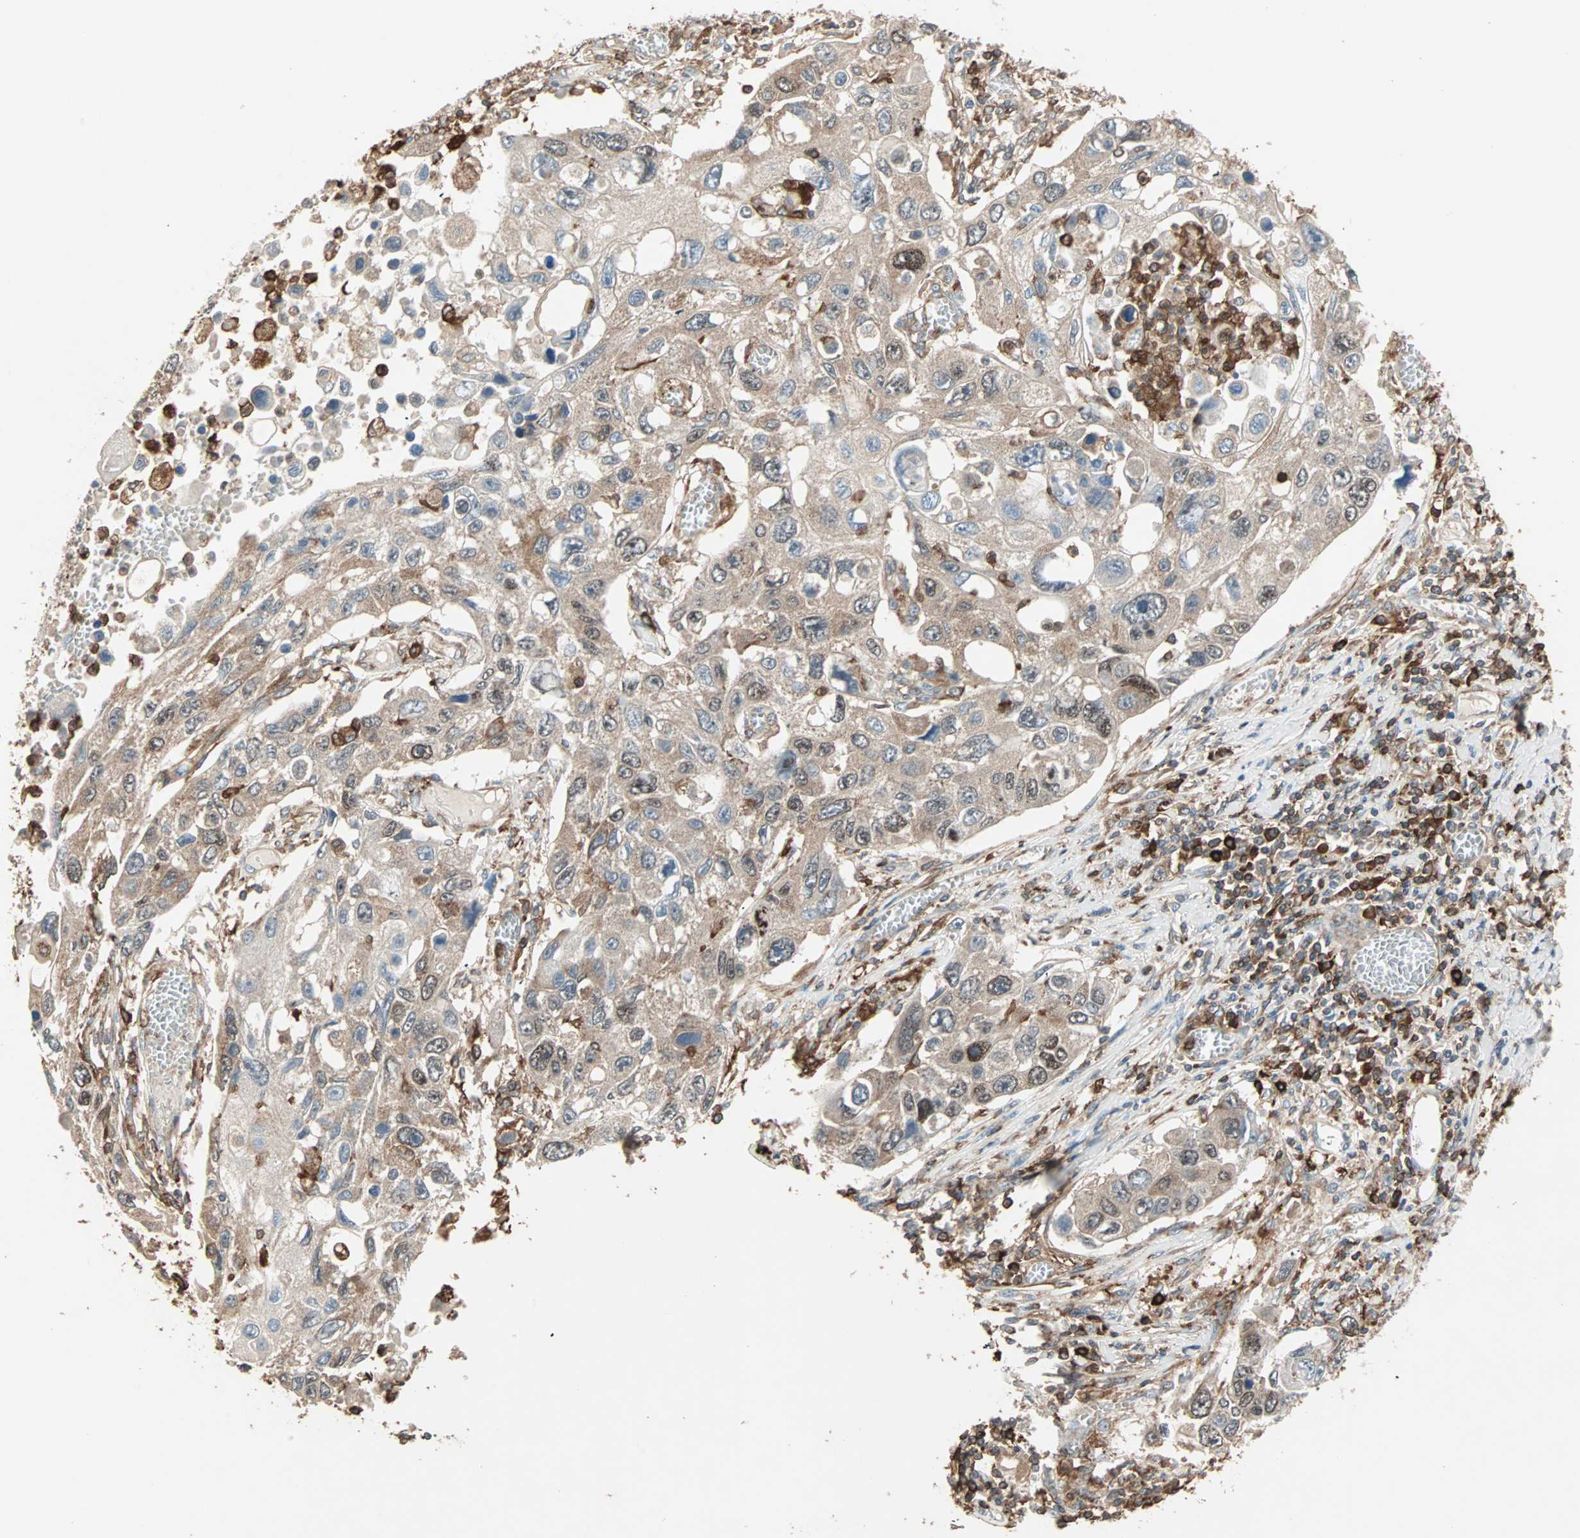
{"staining": {"intensity": "moderate", "quantity": ">75%", "location": "cytoplasmic/membranous,nuclear"}, "tissue": "lung cancer", "cell_type": "Tumor cells", "image_type": "cancer", "snomed": [{"axis": "morphology", "description": "Squamous cell carcinoma, NOS"}, {"axis": "topography", "description": "Lung"}], "caption": "Brown immunohistochemical staining in human lung cancer (squamous cell carcinoma) demonstrates moderate cytoplasmic/membranous and nuclear positivity in approximately >75% of tumor cells.", "gene": "MMP3", "patient": {"sex": "male", "age": 71}}